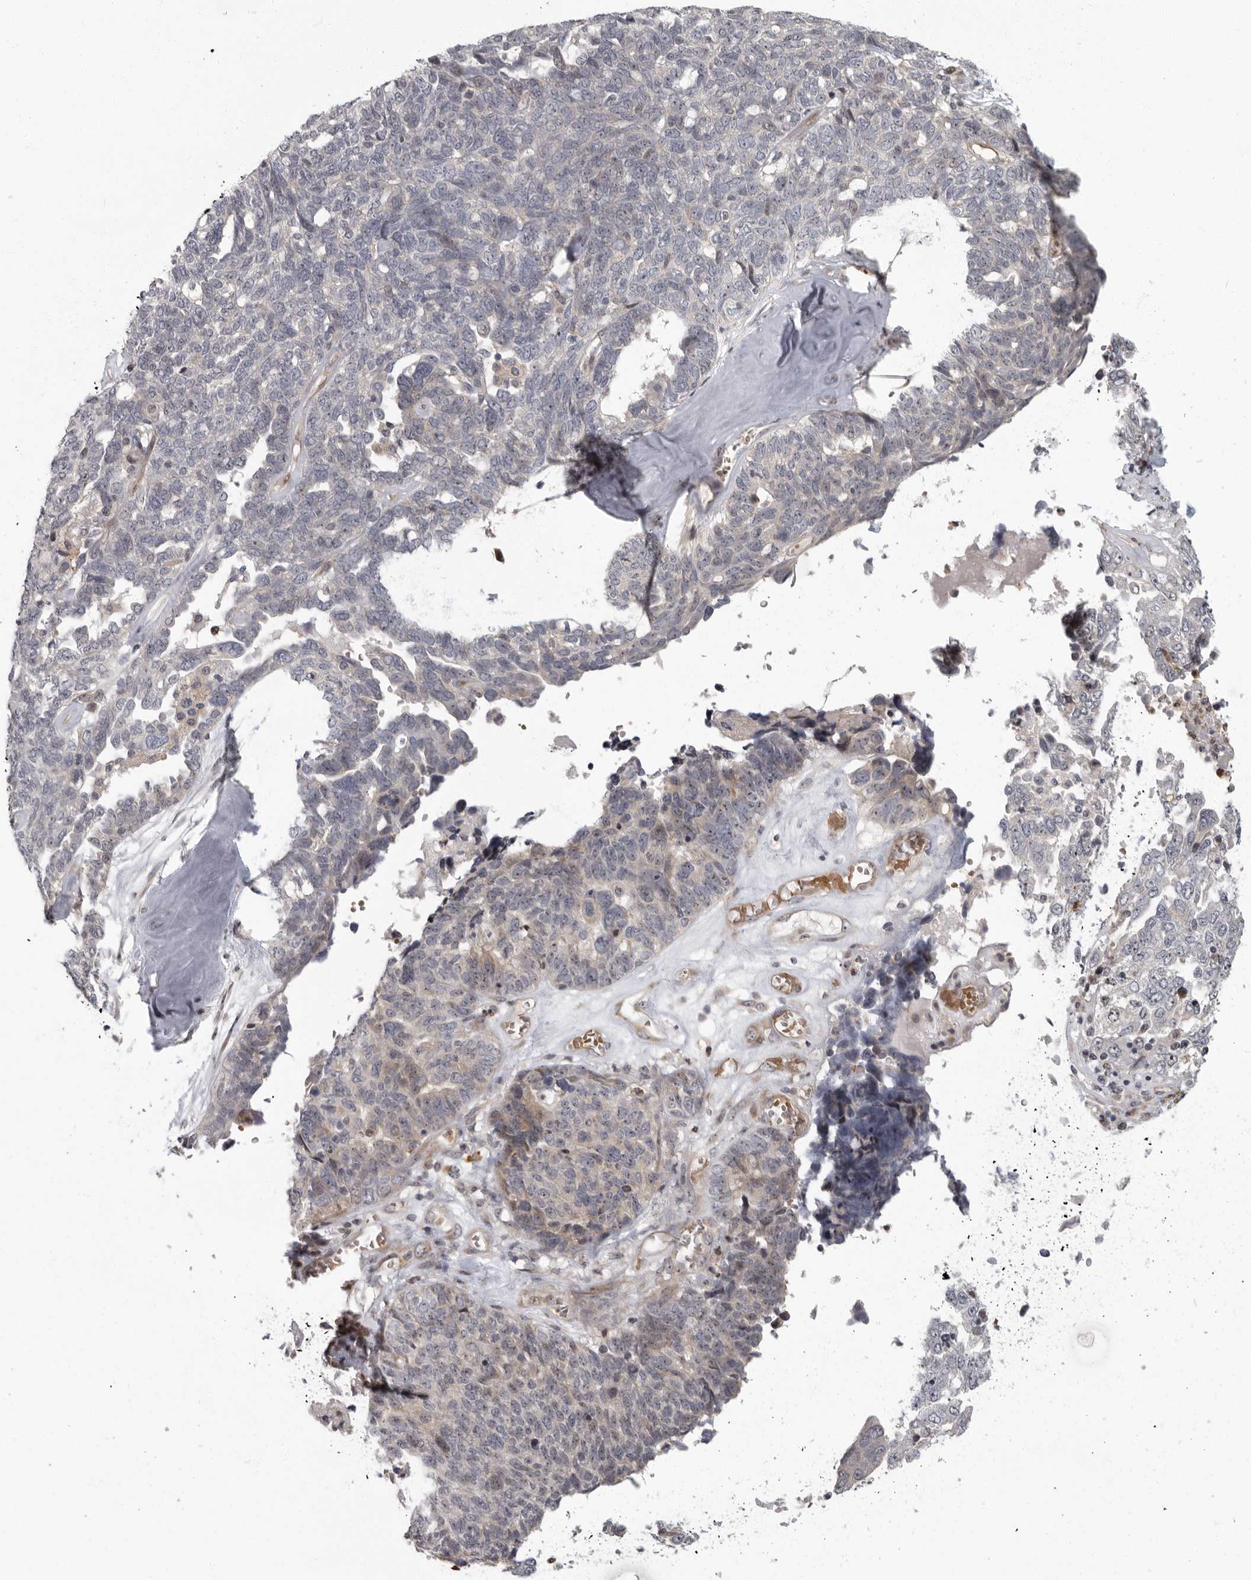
{"staining": {"intensity": "weak", "quantity": "<25%", "location": "cytoplasmic/membranous"}, "tissue": "ovarian cancer", "cell_type": "Tumor cells", "image_type": "cancer", "snomed": [{"axis": "morphology", "description": "Cystadenocarcinoma, serous, NOS"}, {"axis": "topography", "description": "Ovary"}], "caption": "A micrograph of serous cystadenocarcinoma (ovarian) stained for a protein demonstrates no brown staining in tumor cells.", "gene": "PDCD11", "patient": {"sex": "female", "age": 79}}